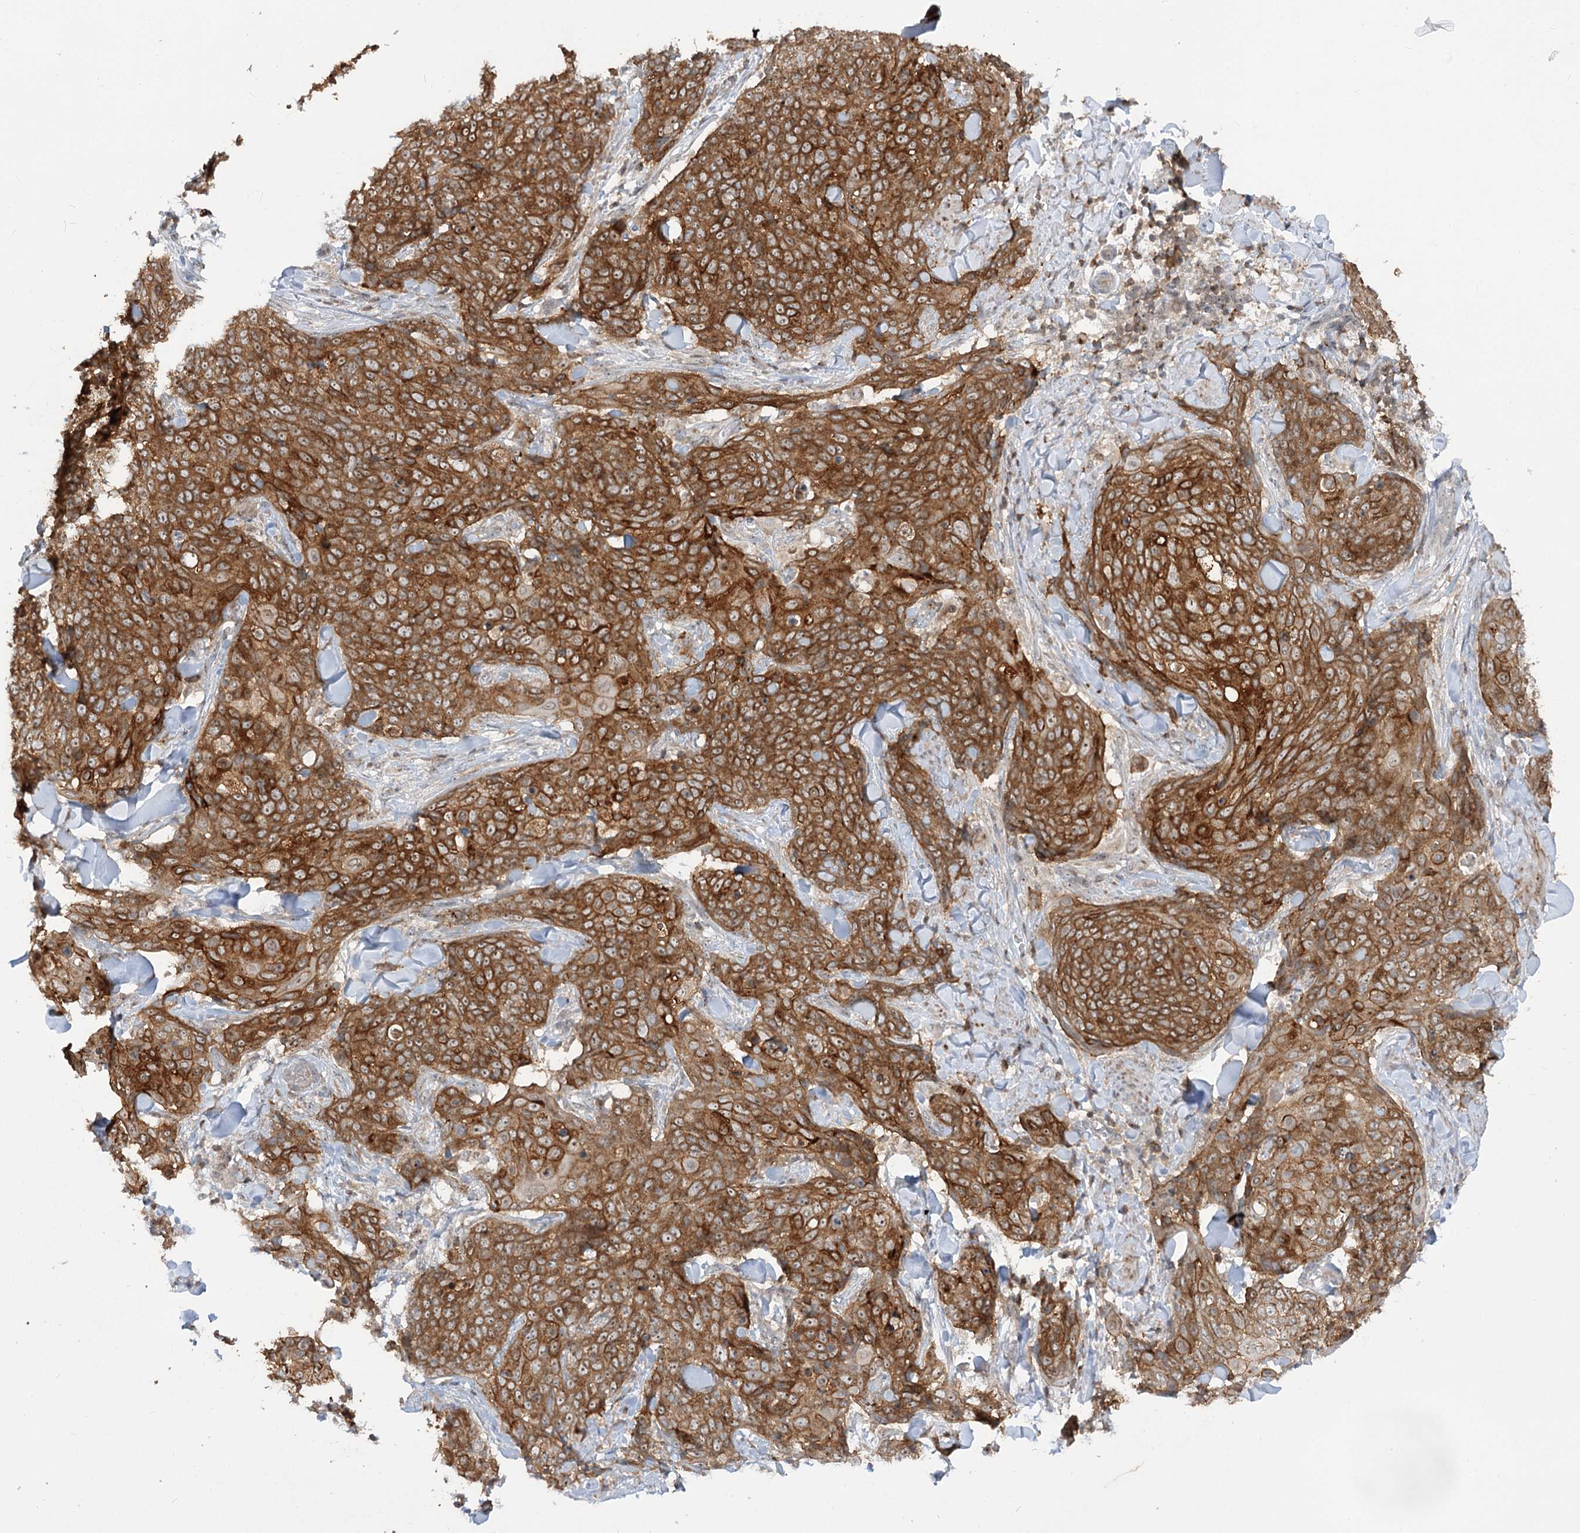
{"staining": {"intensity": "strong", "quantity": ">75%", "location": "cytoplasmic/membranous,nuclear"}, "tissue": "skin cancer", "cell_type": "Tumor cells", "image_type": "cancer", "snomed": [{"axis": "morphology", "description": "Squamous cell carcinoma, NOS"}, {"axis": "topography", "description": "Skin"}, {"axis": "topography", "description": "Vulva"}], "caption": "Immunohistochemistry photomicrograph of skin squamous cell carcinoma stained for a protein (brown), which displays high levels of strong cytoplasmic/membranous and nuclear positivity in about >75% of tumor cells.", "gene": "SYTL1", "patient": {"sex": "female", "age": 85}}